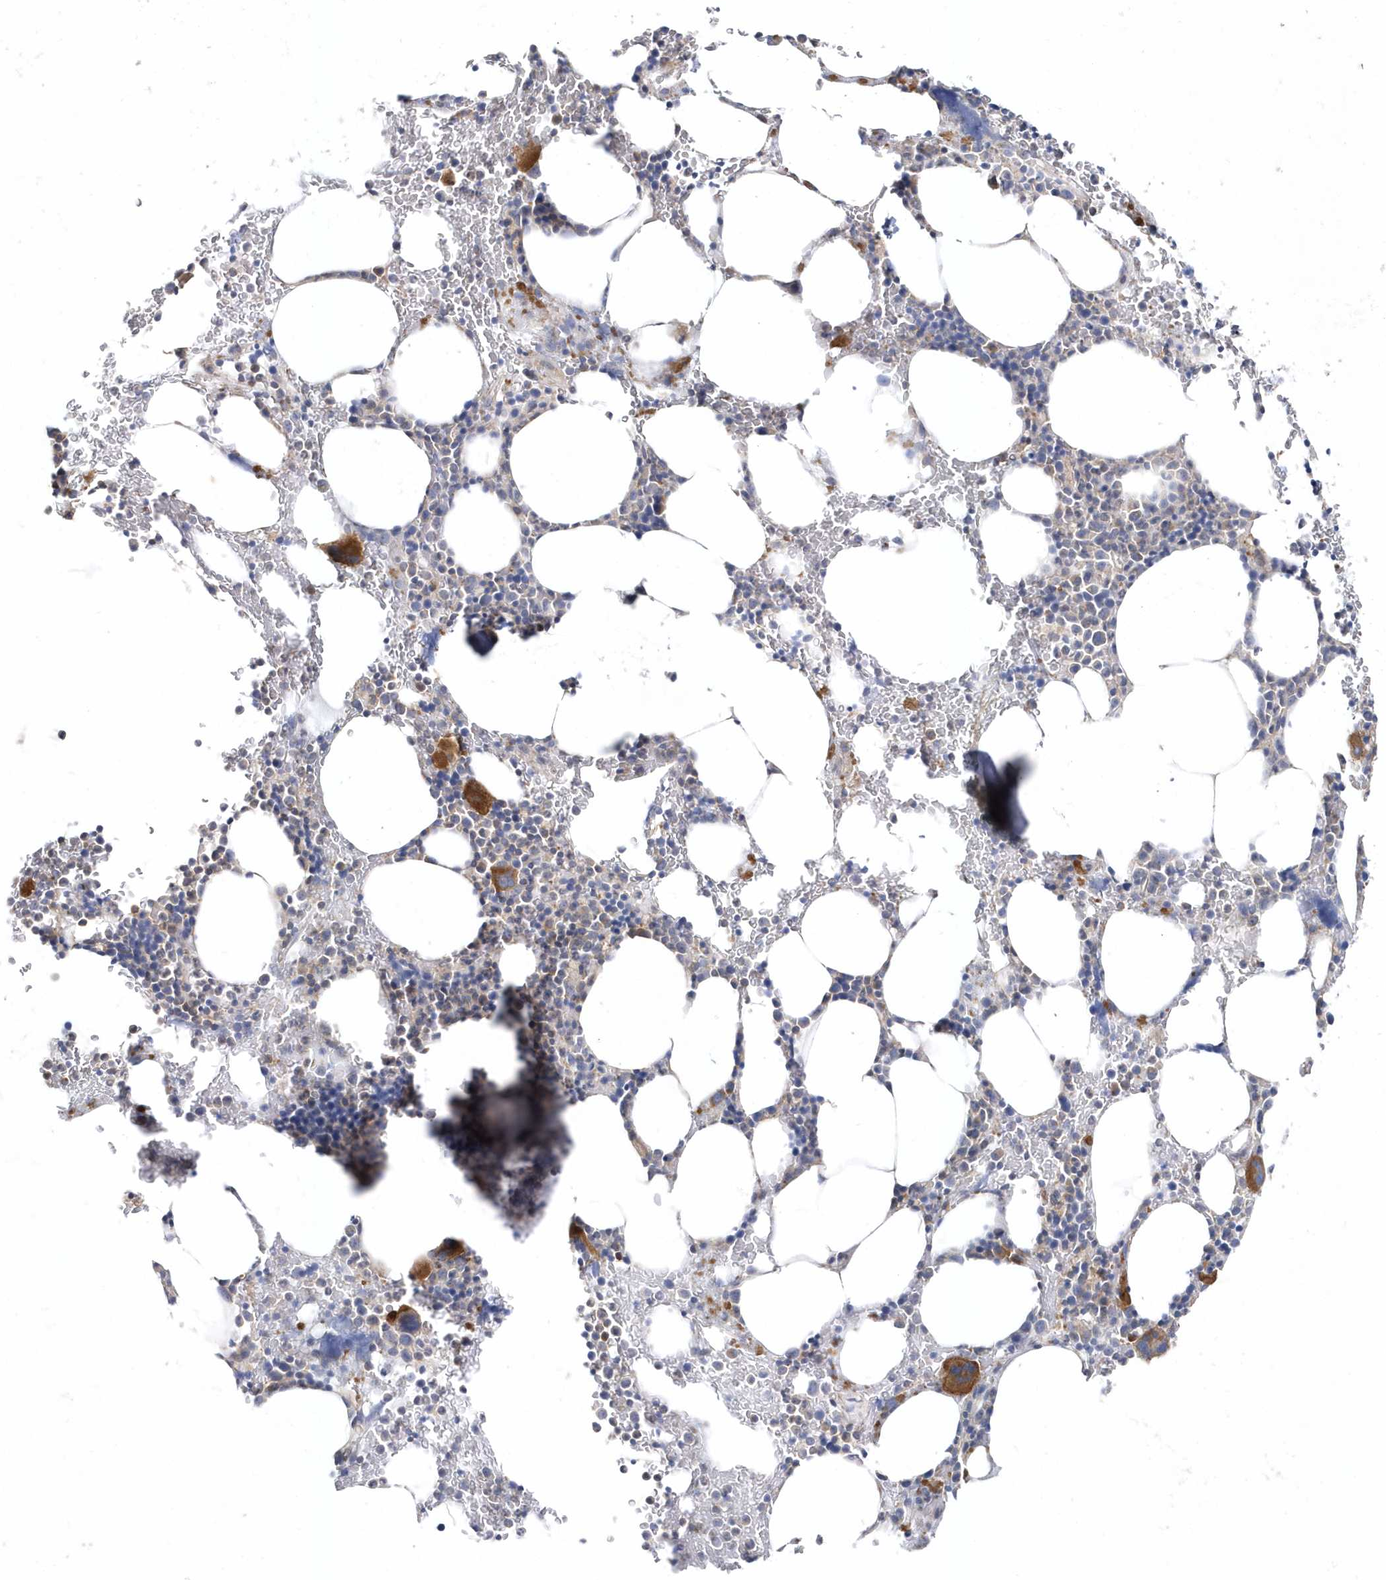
{"staining": {"intensity": "moderate", "quantity": "<25%", "location": "cytoplasmic/membranous"}, "tissue": "bone marrow", "cell_type": "Hematopoietic cells", "image_type": "normal", "snomed": [{"axis": "morphology", "description": "Normal tissue, NOS"}, {"axis": "topography", "description": "Bone marrow"}], "caption": "Bone marrow stained with IHC shows moderate cytoplasmic/membranous staining in about <25% of hematopoietic cells. (DAB IHC, brown staining for protein, blue staining for nuclei).", "gene": "LEXM", "patient": {"sex": "male"}}